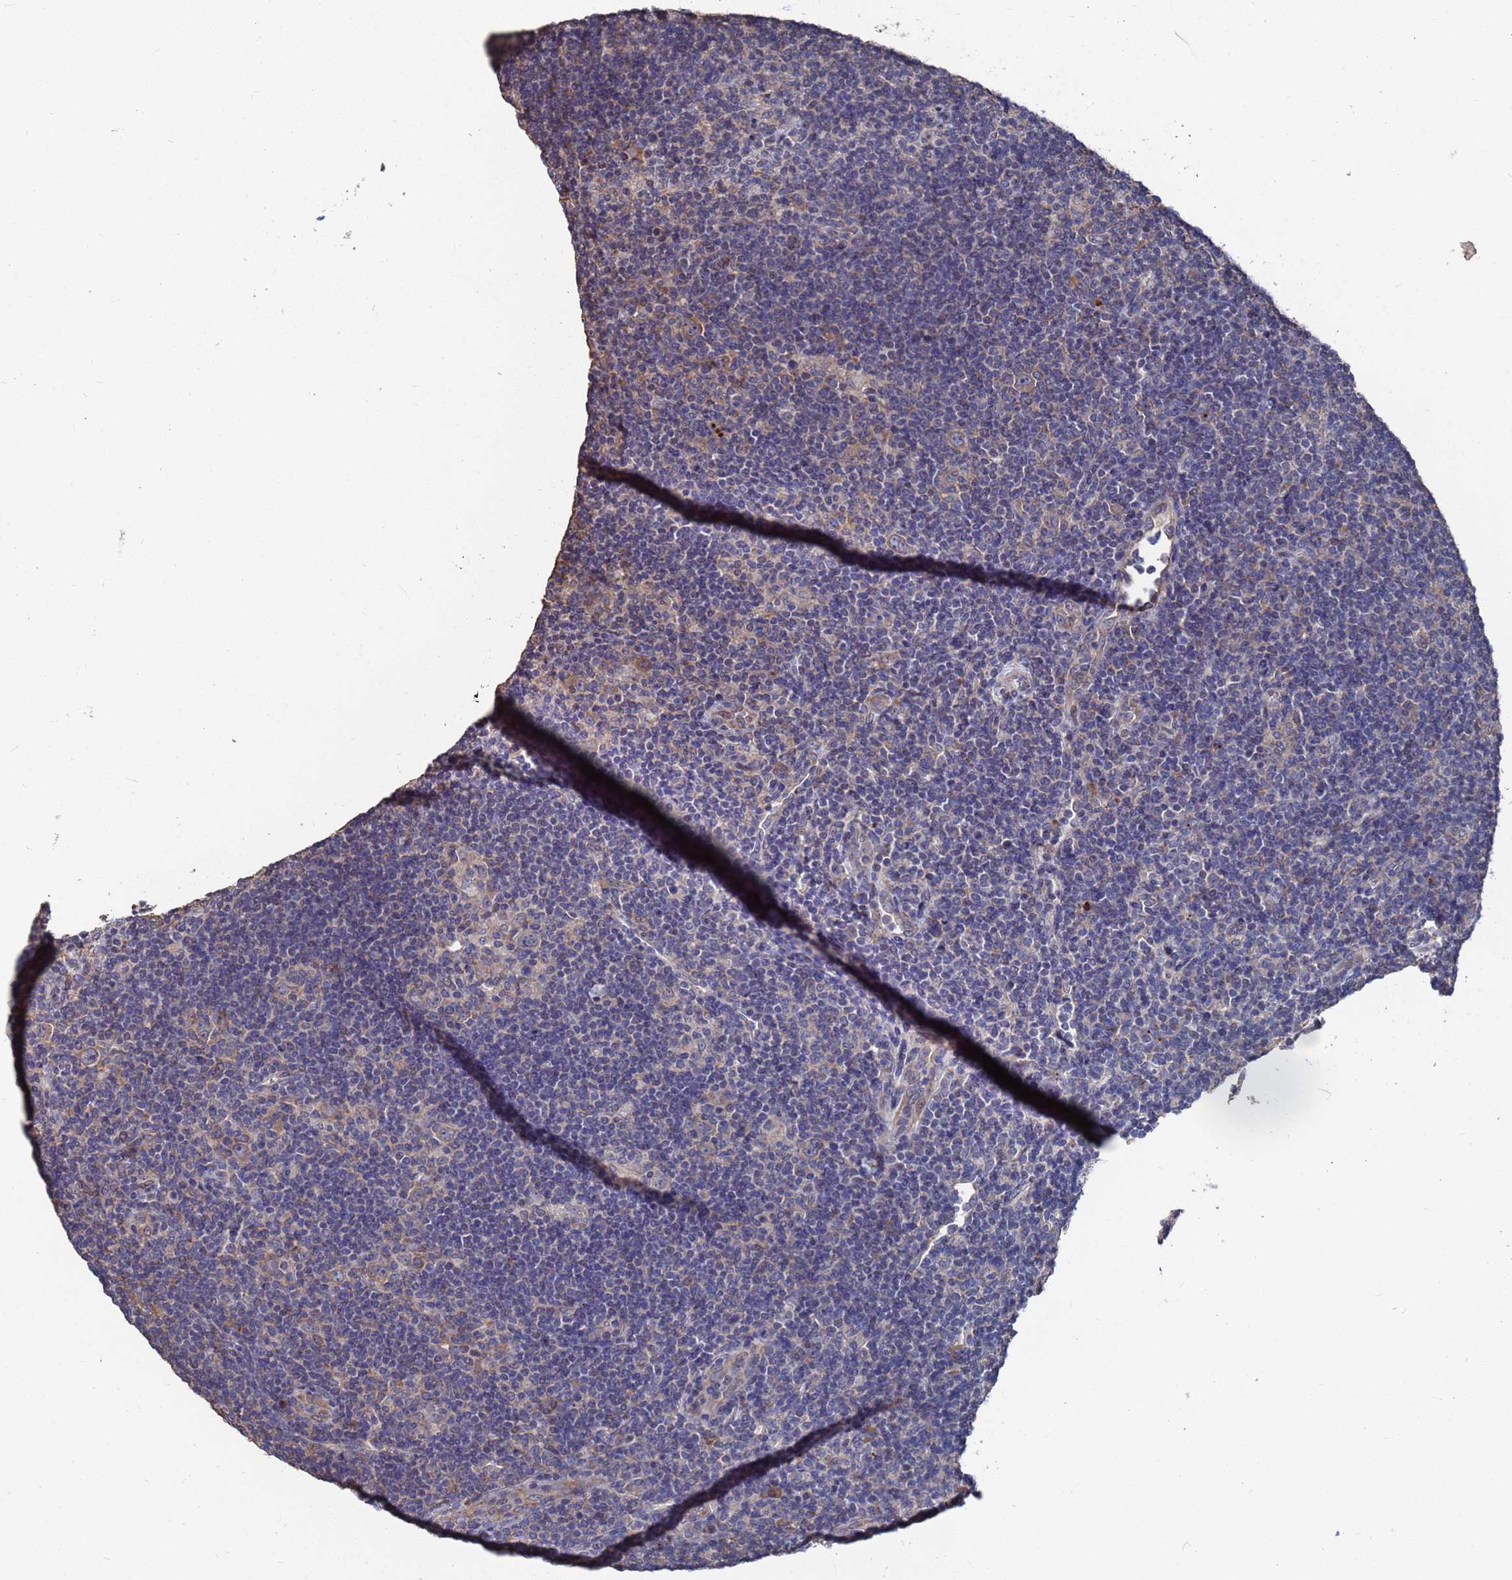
{"staining": {"intensity": "moderate", "quantity": "25%-75%", "location": "cytoplasmic/membranous"}, "tissue": "lymphoma", "cell_type": "Tumor cells", "image_type": "cancer", "snomed": [{"axis": "morphology", "description": "Hodgkin's disease, NOS"}, {"axis": "topography", "description": "Lymph node"}], "caption": "Immunohistochemical staining of lymphoma displays medium levels of moderate cytoplasmic/membranous protein positivity in about 25%-75% of tumor cells.", "gene": "CFAP119", "patient": {"sex": "female", "age": 57}}